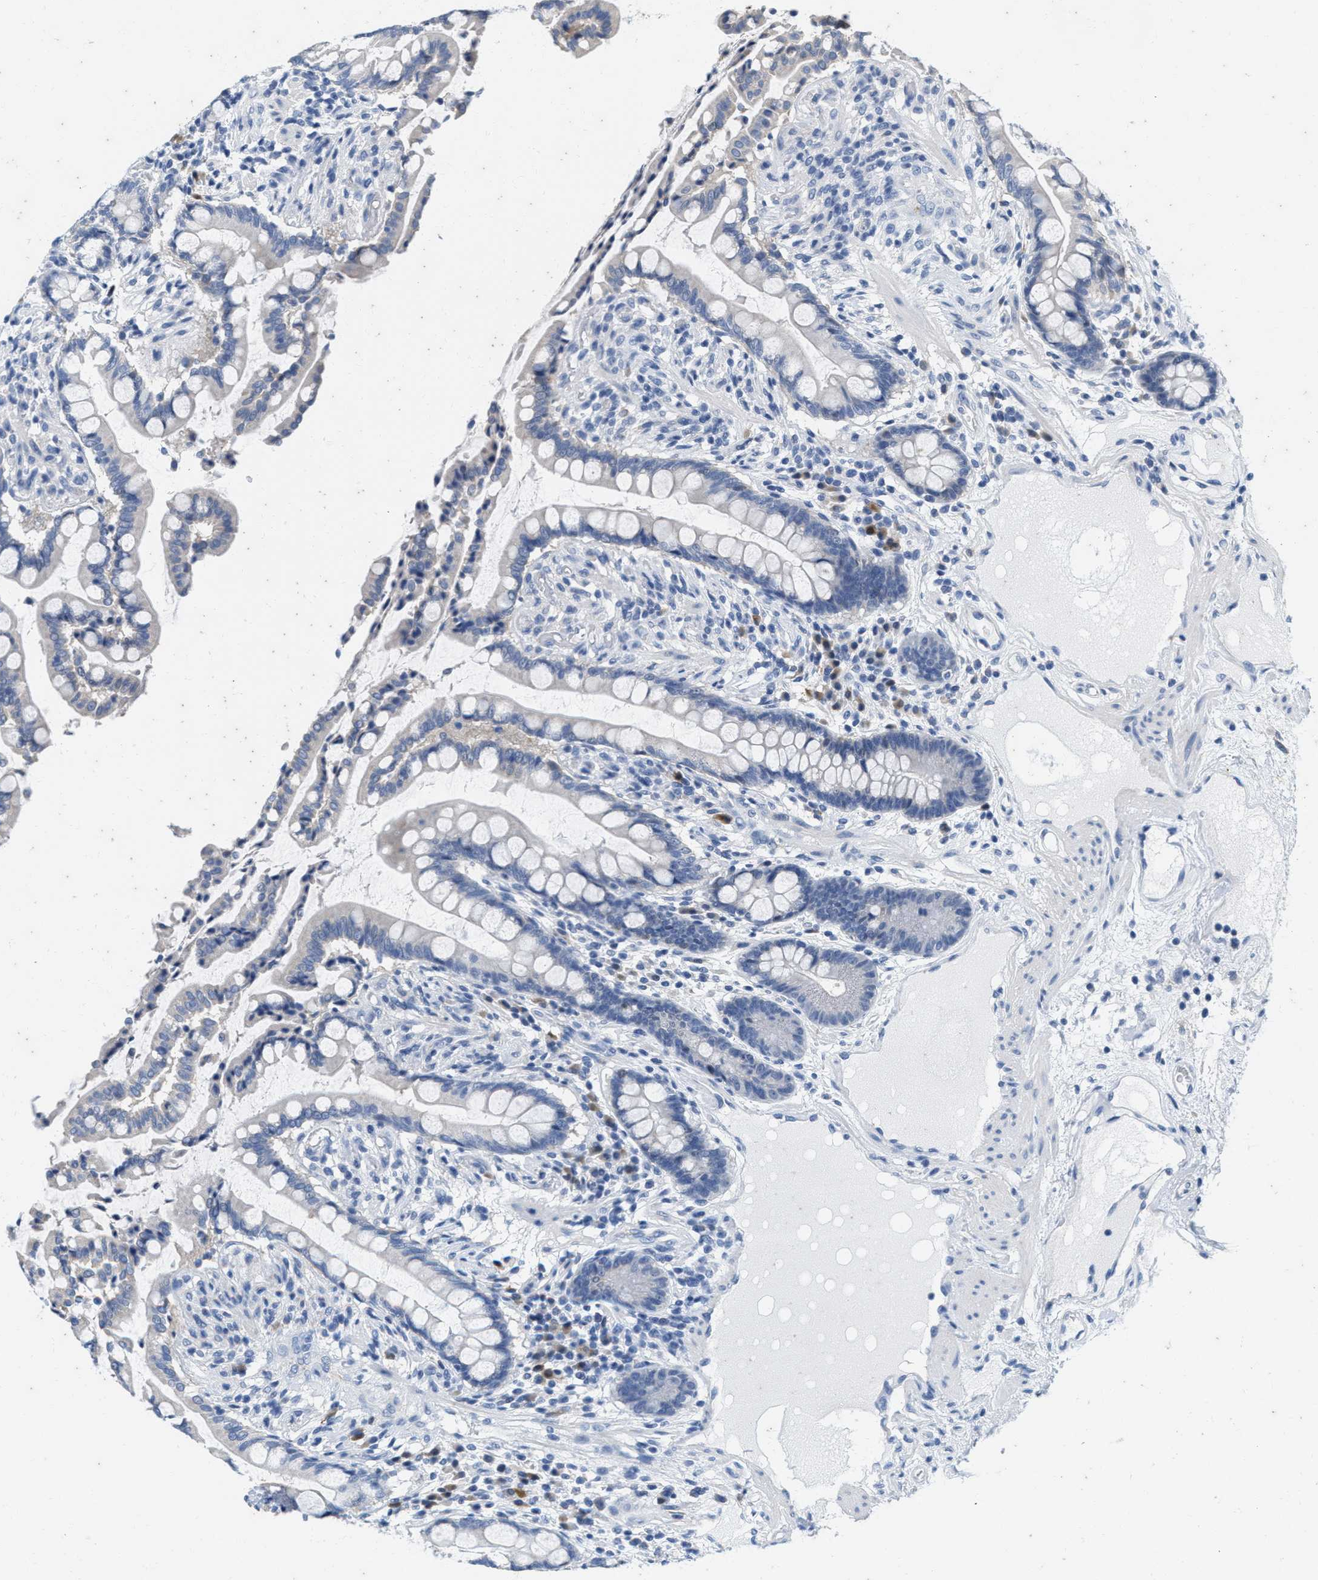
{"staining": {"intensity": "negative", "quantity": "none", "location": "none"}, "tissue": "colon", "cell_type": "Endothelial cells", "image_type": "normal", "snomed": [{"axis": "morphology", "description": "Normal tissue, NOS"}, {"axis": "topography", "description": "Colon"}], "caption": "High power microscopy image of an immunohistochemistry (IHC) image of normal colon, revealing no significant expression in endothelial cells.", "gene": "ABCB11", "patient": {"sex": "male", "age": 73}}